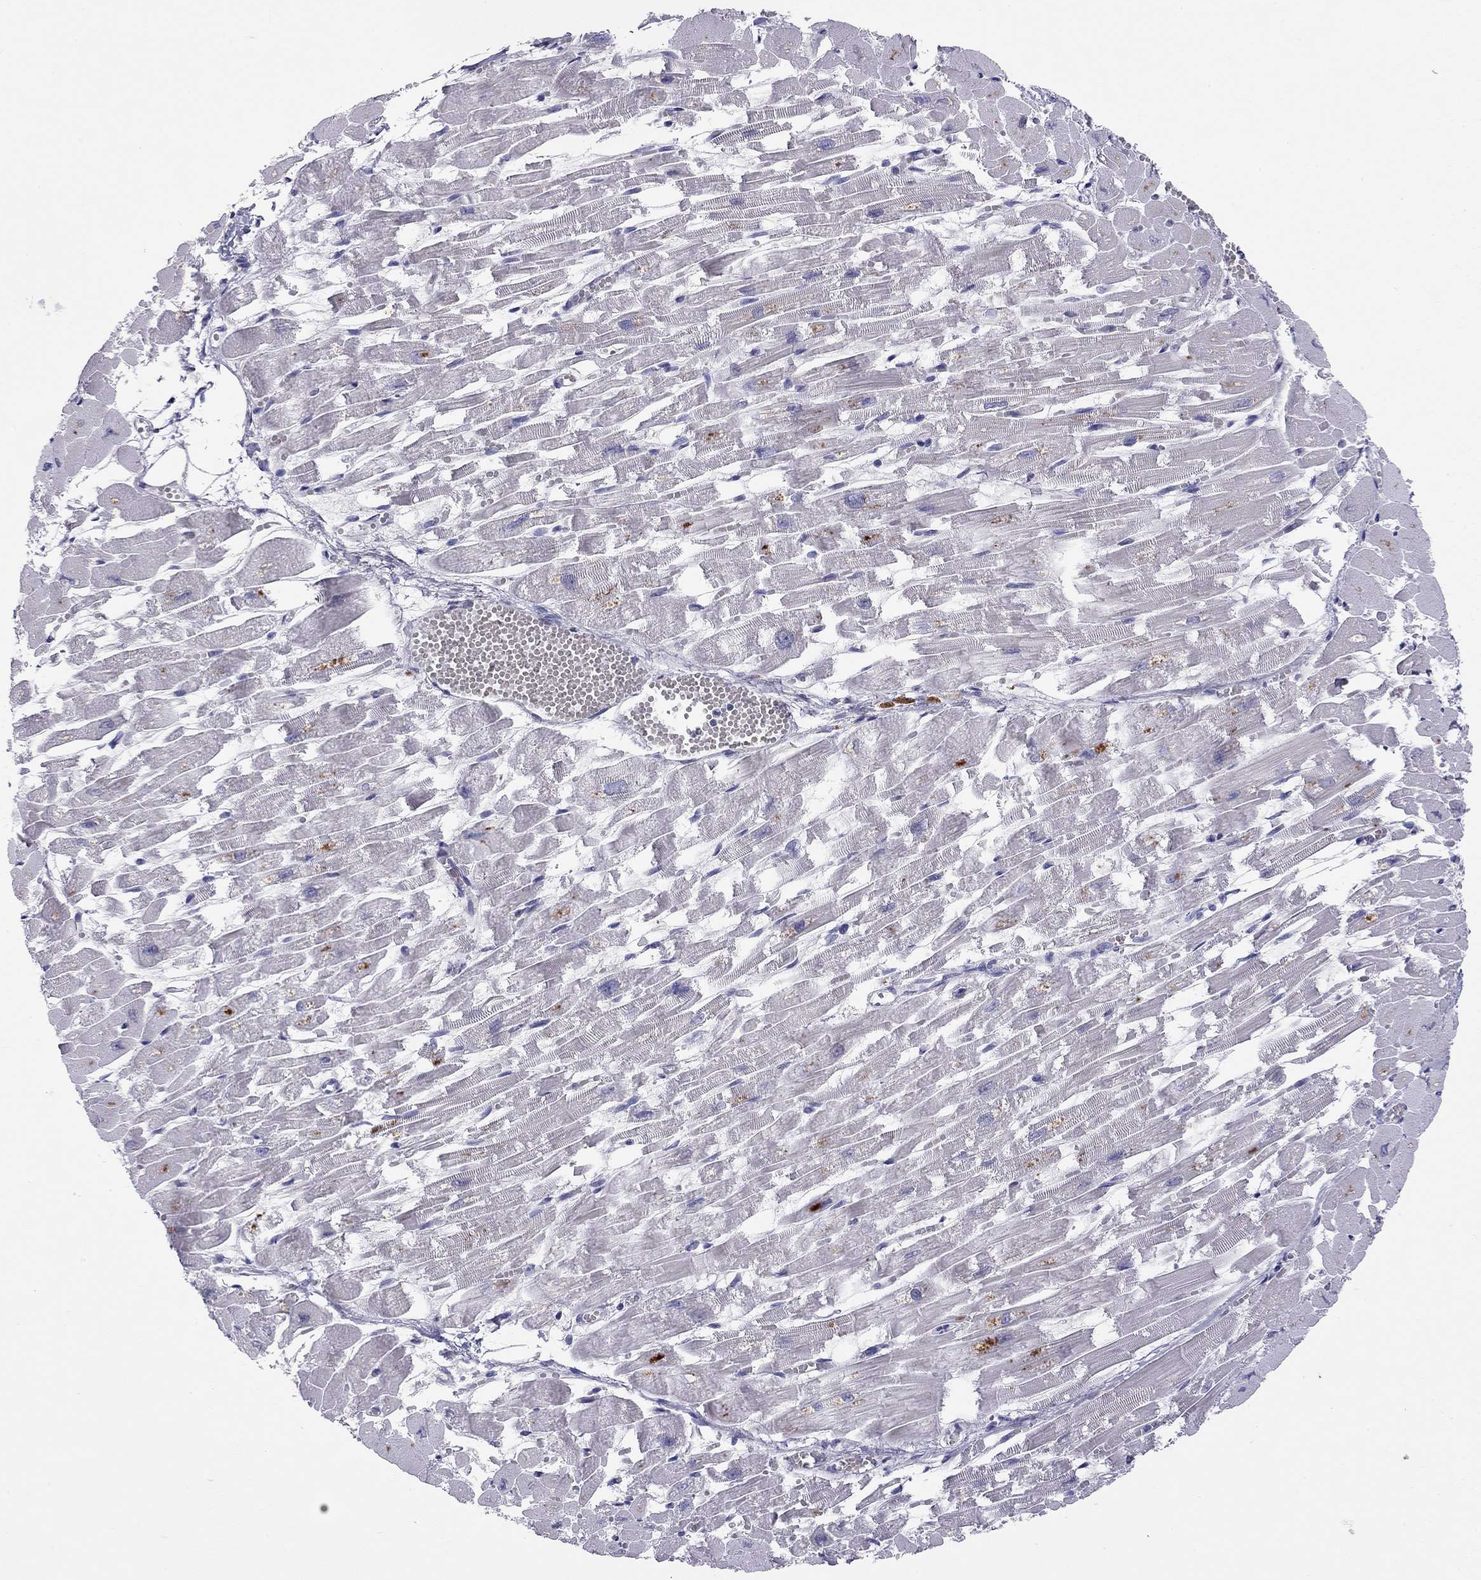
{"staining": {"intensity": "negative", "quantity": "none", "location": "none"}, "tissue": "heart muscle", "cell_type": "Cardiomyocytes", "image_type": "normal", "snomed": [{"axis": "morphology", "description": "Normal tissue, NOS"}, {"axis": "topography", "description": "Heart"}], "caption": "Image shows no significant protein expression in cardiomyocytes of benign heart muscle.", "gene": "C8orf88", "patient": {"sex": "female", "age": 52}}